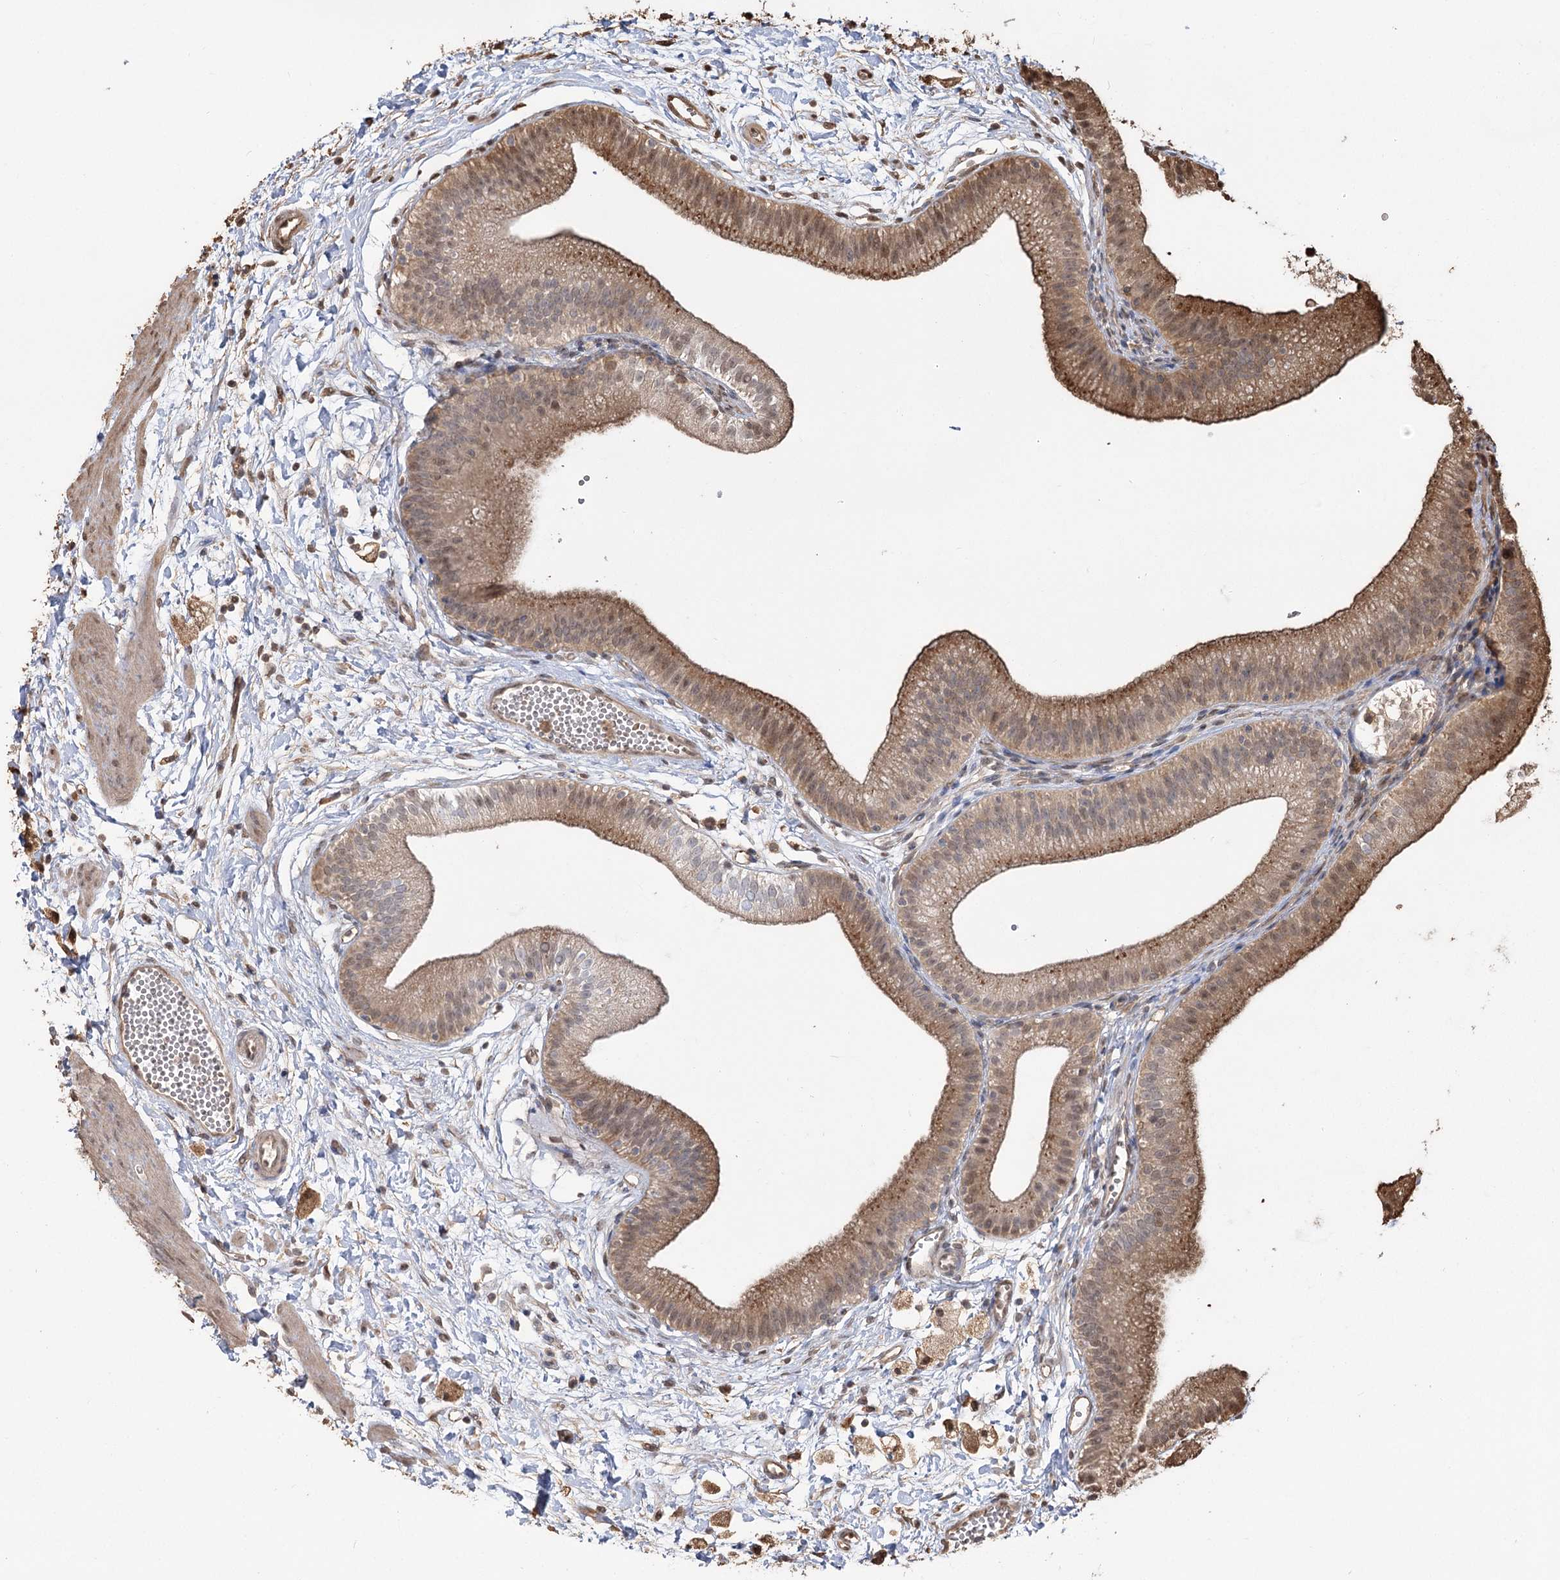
{"staining": {"intensity": "moderate", "quantity": "25%-75%", "location": "cytoplasmic/membranous,nuclear"}, "tissue": "gallbladder", "cell_type": "Glandular cells", "image_type": "normal", "snomed": [{"axis": "morphology", "description": "Normal tissue, NOS"}, {"axis": "topography", "description": "Gallbladder"}], "caption": "A high-resolution histopathology image shows IHC staining of benign gallbladder, which demonstrates moderate cytoplasmic/membranous,nuclear positivity in about 25%-75% of glandular cells.", "gene": "PLCH1", "patient": {"sex": "male", "age": 55}}